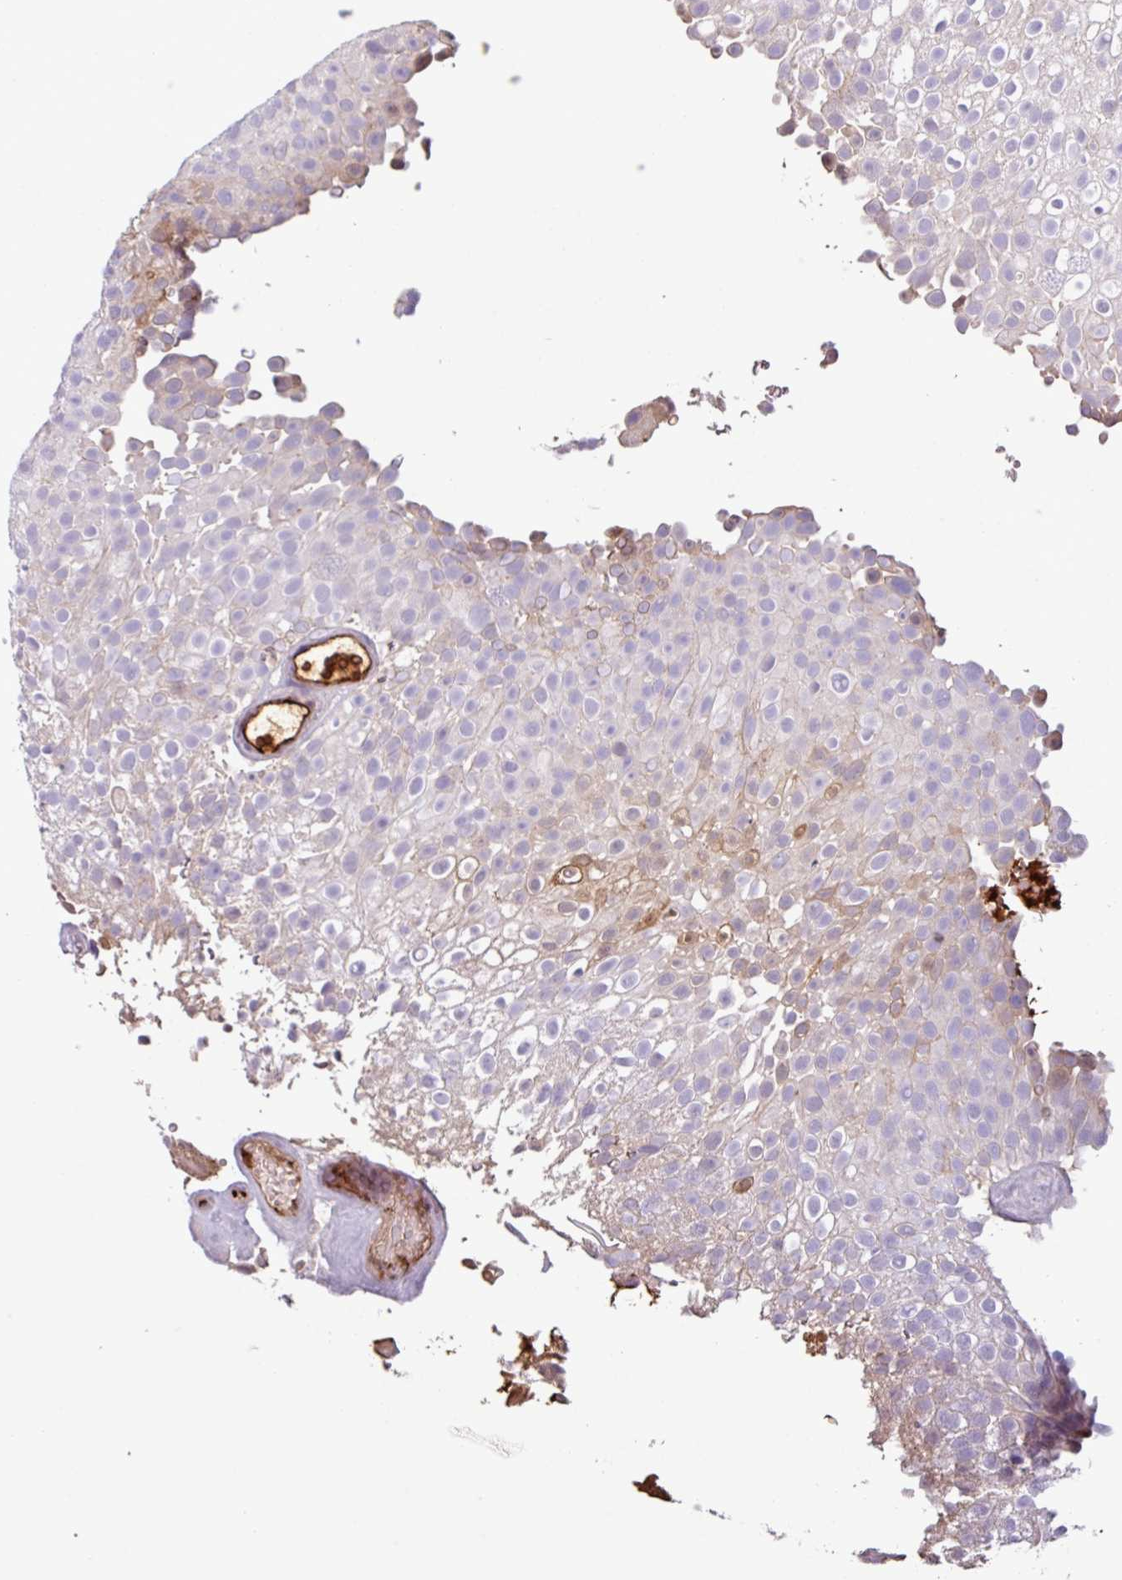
{"staining": {"intensity": "weak", "quantity": "<25%", "location": "cytoplasmic/membranous"}, "tissue": "urothelial cancer", "cell_type": "Tumor cells", "image_type": "cancer", "snomed": [{"axis": "morphology", "description": "Urothelial carcinoma, Low grade"}, {"axis": "topography", "description": "Urinary bladder"}], "caption": "An IHC image of urothelial carcinoma (low-grade) is shown. There is no staining in tumor cells of urothelial carcinoma (low-grade).", "gene": "C4B", "patient": {"sex": "male", "age": 78}}